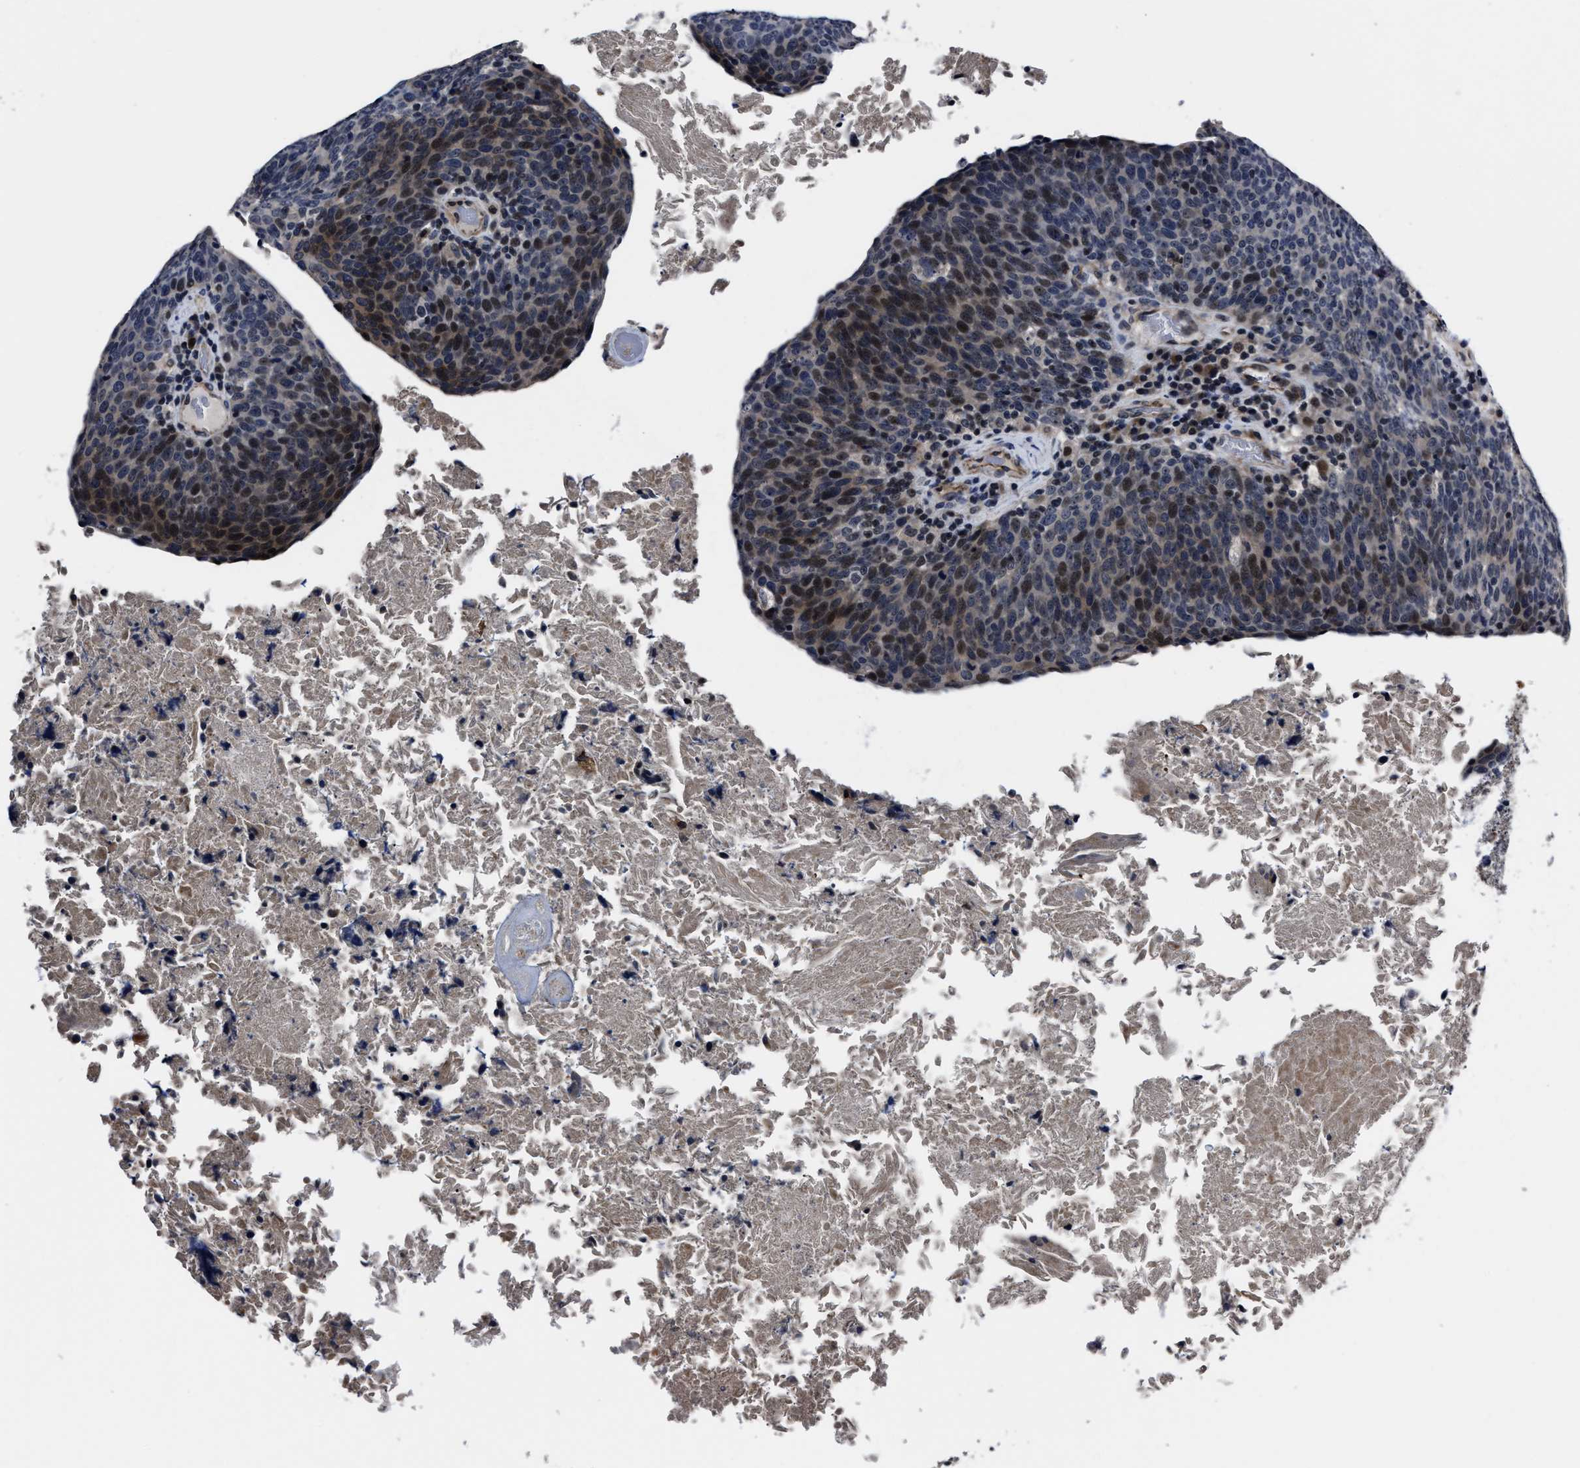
{"staining": {"intensity": "strong", "quantity": "25%-75%", "location": "nuclear"}, "tissue": "head and neck cancer", "cell_type": "Tumor cells", "image_type": "cancer", "snomed": [{"axis": "morphology", "description": "Squamous cell carcinoma, NOS"}, {"axis": "morphology", "description": "Squamous cell carcinoma, metastatic, NOS"}, {"axis": "topography", "description": "Lymph node"}, {"axis": "topography", "description": "Head-Neck"}], "caption": "Protein staining reveals strong nuclear expression in about 25%-75% of tumor cells in head and neck cancer (metastatic squamous cell carcinoma).", "gene": "RSBN1L", "patient": {"sex": "male", "age": 62}}